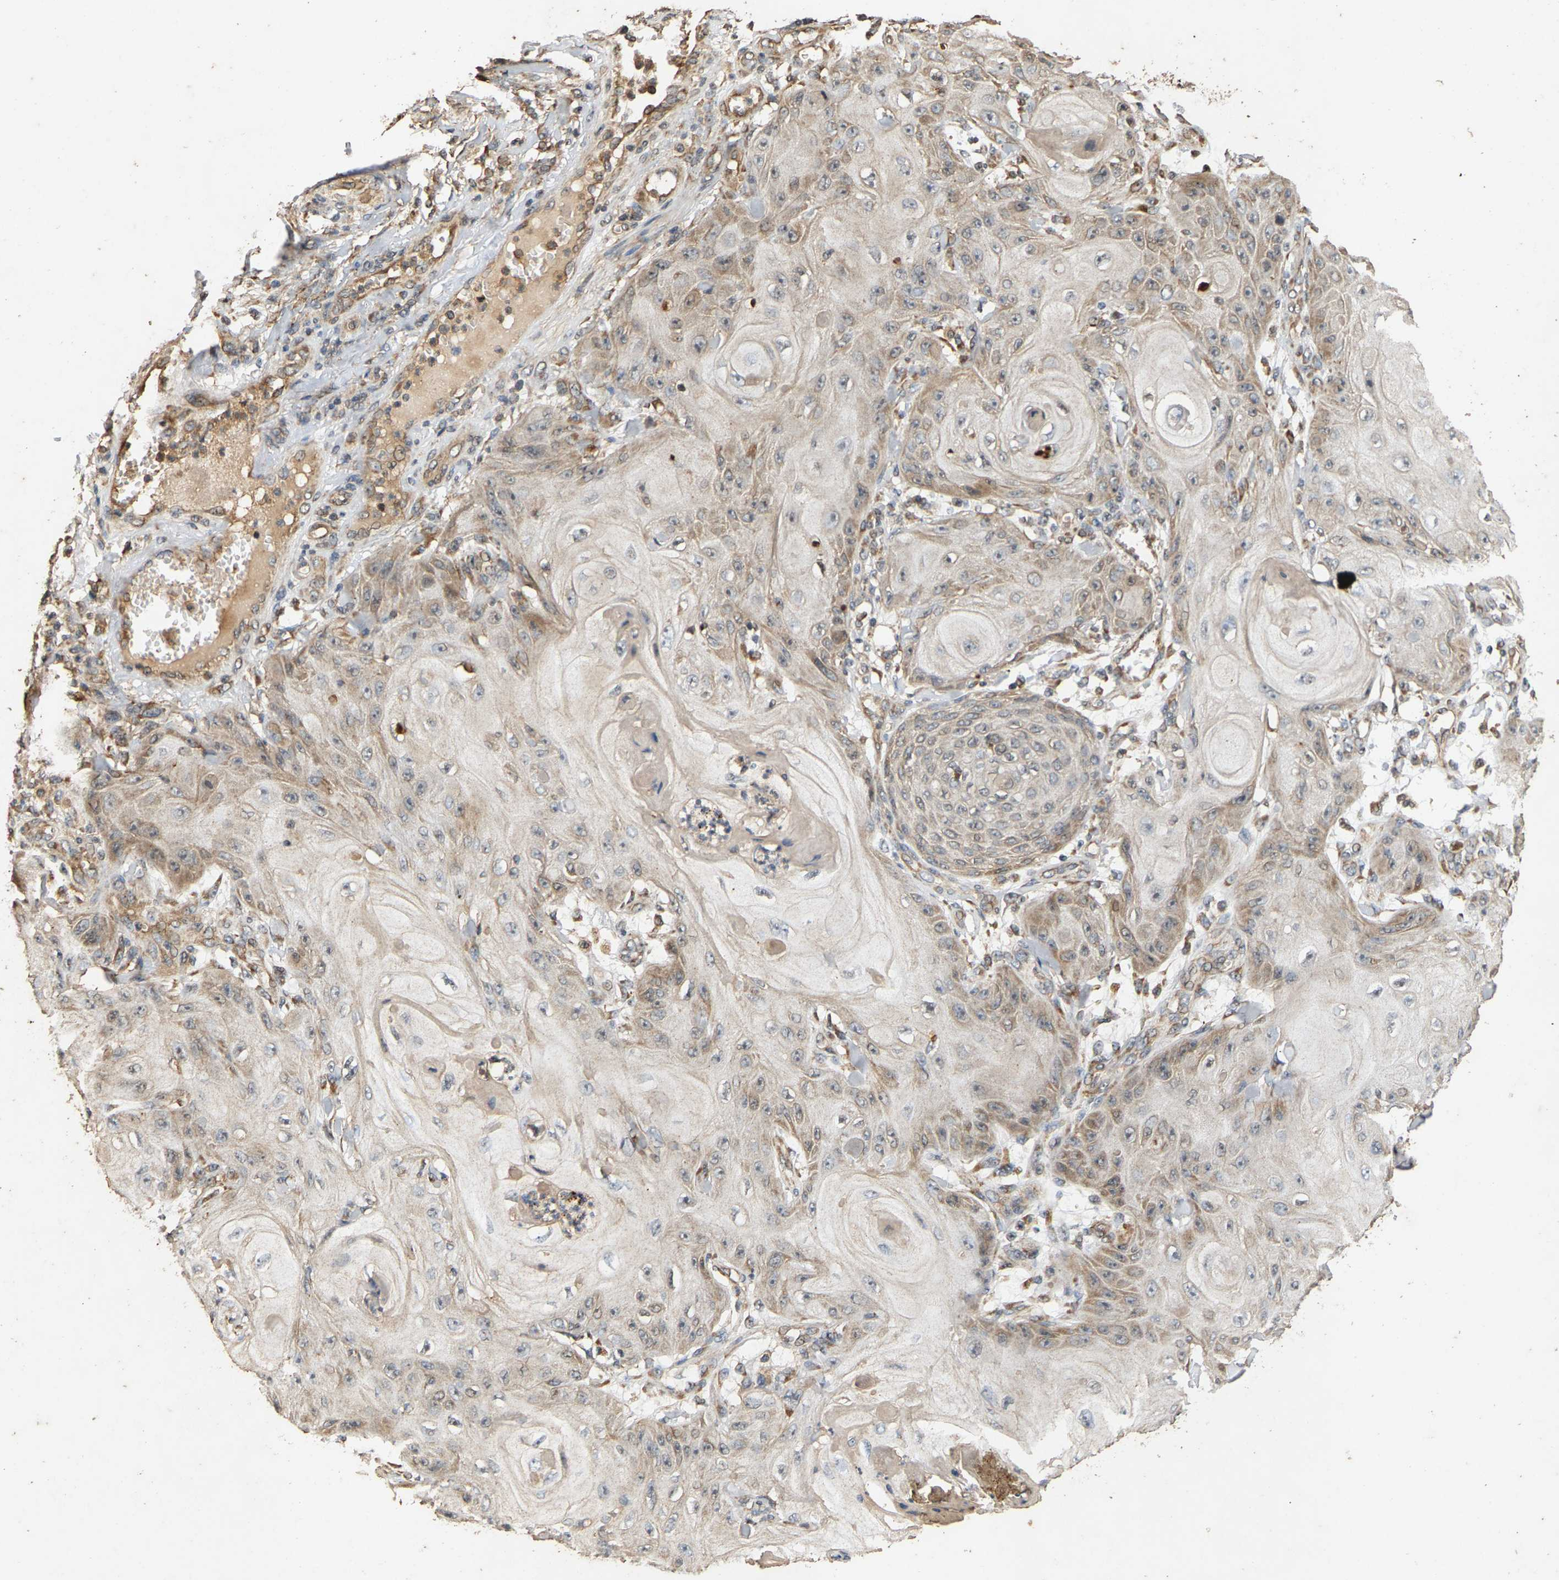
{"staining": {"intensity": "weak", "quantity": "25%-75%", "location": "cytoplasmic/membranous"}, "tissue": "skin cancer", "cell_type": "Tumor cells", "image_type": "cancer", "snomed": [{"axis": "morphology", "description": "Squamous cell carcinoma, NOS"}, {"axis": "topography", "description": "Skin"}], "caption": "IHC (DAB (3,3'-diaminobenzidine)) staining of human squamous cell carcinoma (skin) exhibits weak cytoplasmic/membranous protein positivity in about 25%-75% of tumor cells.", "gene": "CIDEC", "patient": {"sex": "male", "age": 74}}